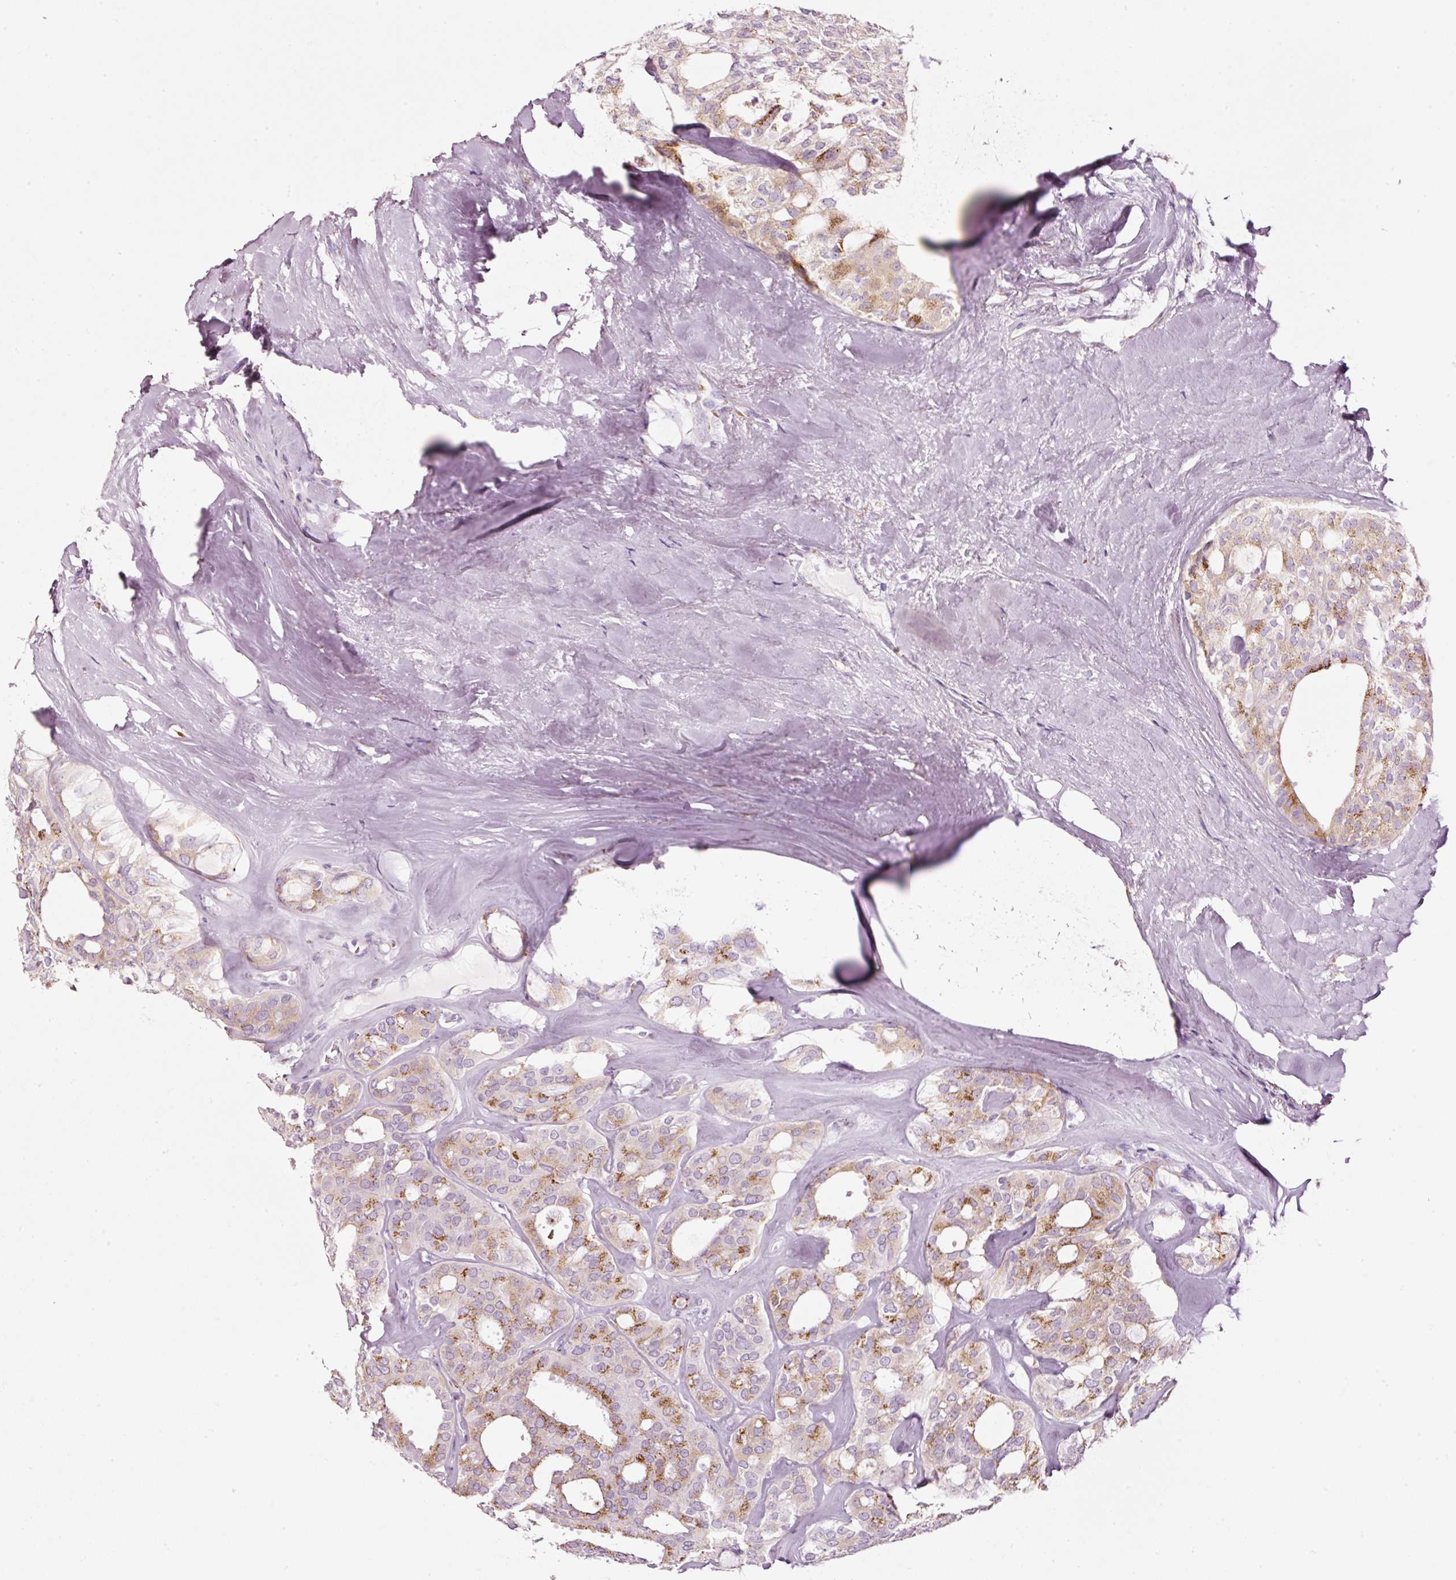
{"staining": {"intensity": "moderate", "quantity": ">75%", "location": "cytoplasmic/membranous"}, "tissue": "thyroid cancer", "cell_type": "Tumor cells", "image_type": "cancer", "snomed": [{"axis": "morphology", "description": "Follicular adenoma carcinoma, NOS"}, {"axis": "topography", "description": "Thyroid gland"}], "caption": "Moderate cytoplasmic/membranous expression for a protein is seen in about >75% of tumor cells of thyroid cancer (follicular adenoma carcinoma) using immunohistochemistry (IHC).", "gene": "SDF4", "patient": {"sex": "male", "age": 75}}